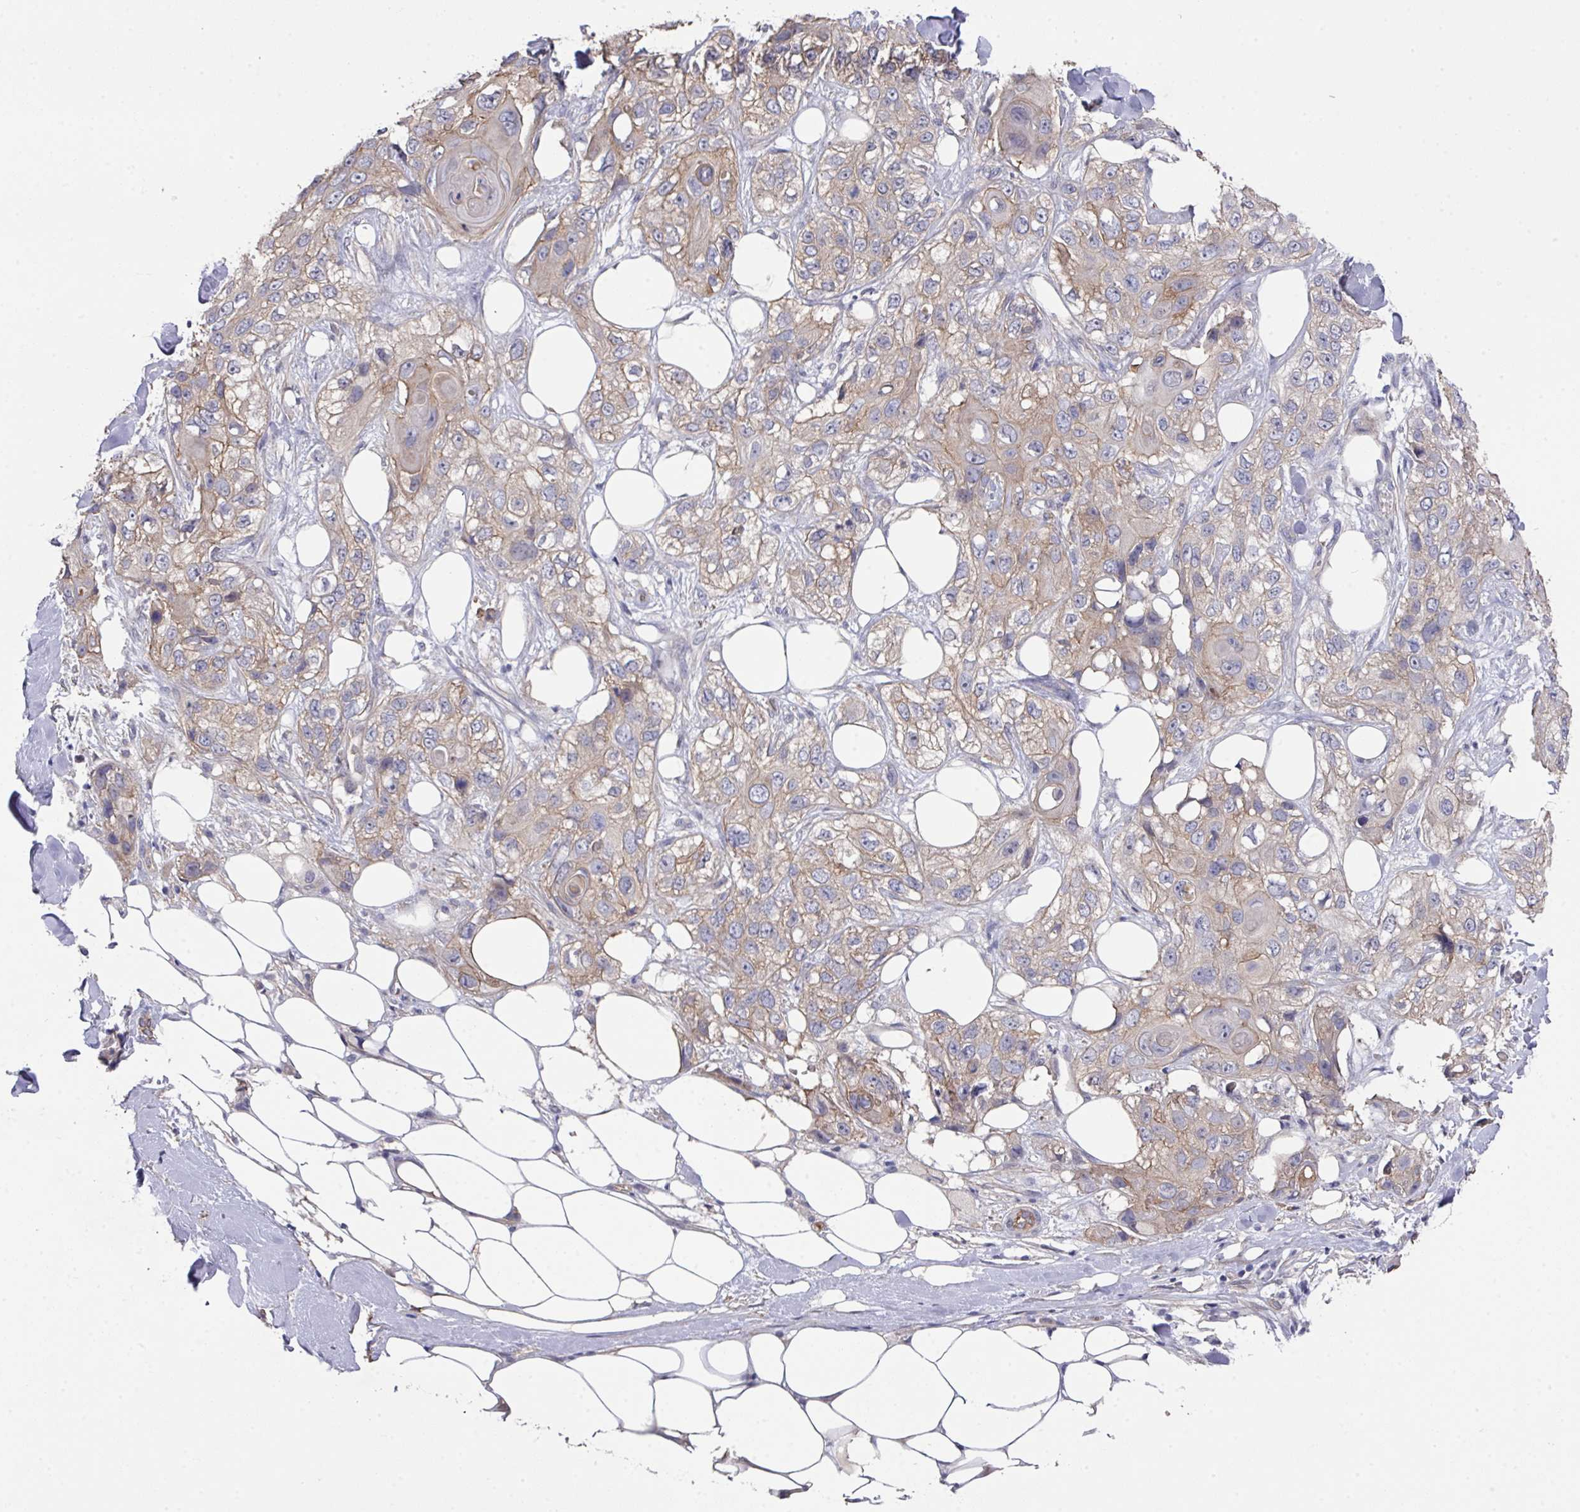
{"staining": {"intensity": "weak", "quantity": ">75%", "location": "cytoplasmic/membranous"}, "tissue": "skin cancer", "cell_type": "Tumor cells", "image_type": "cancer", "snomed": [{"axis": "morphology", "description": "Normal tissue, NOS"}, {"axis": "morphology", "description": "Squamous cell carcinoma, NOS"}, {"axis": "topography", "description": "Skin"}], "caption": "A low amount of weak cytoplasmic/membranous positivity is present in approximately >75% of tumor cells in skin cancer (squamous cell carcinoma) tissue.", "gene": "PRR5", "patient": {"sex": "male", "age": 72}}